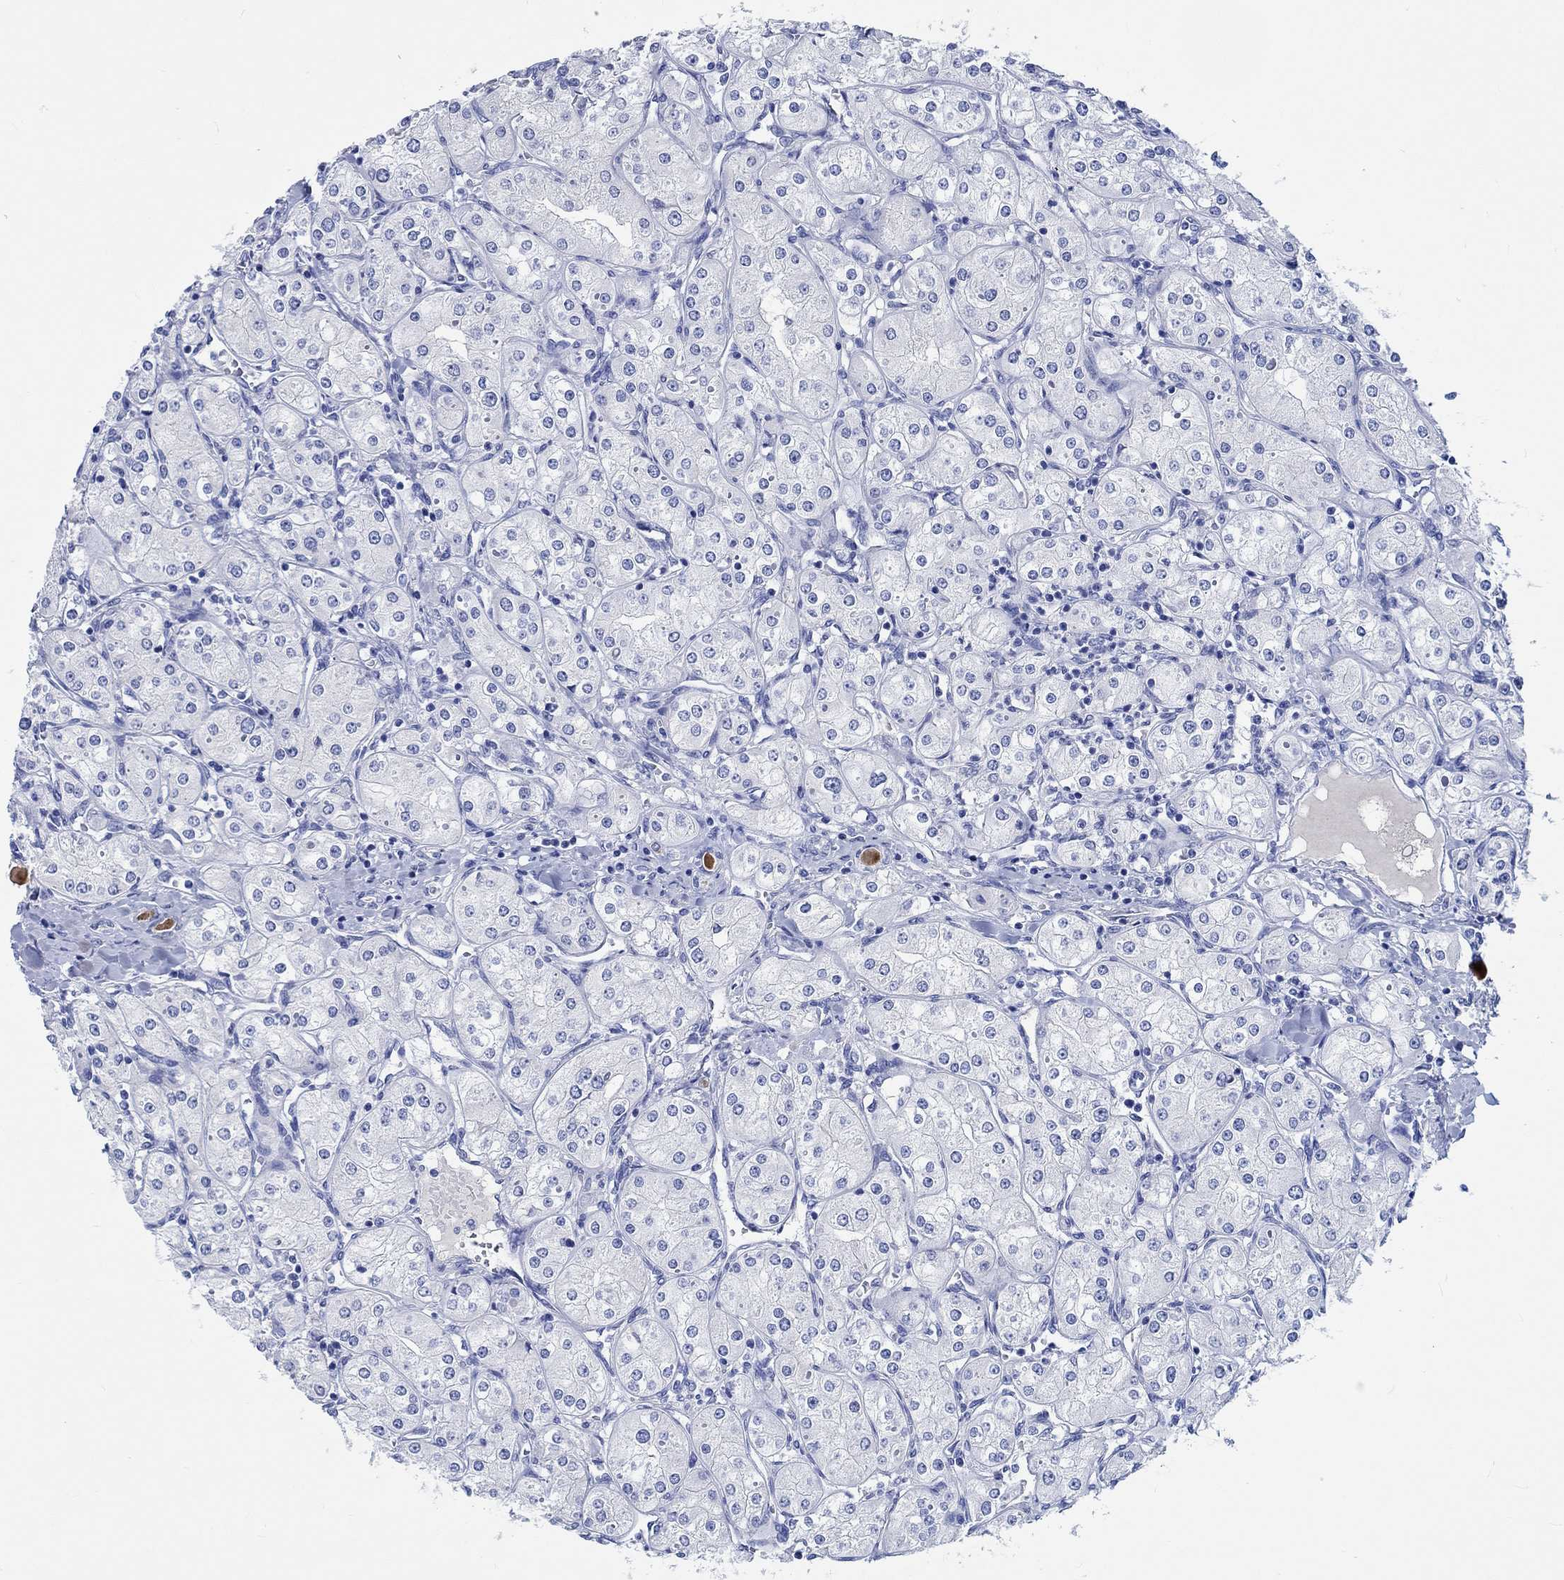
{"staining": {"intensity": "negative", "quantity": "none", "location": "none"}, "tissue": "renal cancer", "cell_type": "Tumor cells", "image_type": "cancer", "snomed": [{"axis": "morphology", "description": "Adenocarcinoma, NOS"}, {"axis": "topography", "description": "Kidney"}], "caption": "Image shows no significant protein expression in tumor cells of renal cancer (adenocarcinoma).", "gene": "SHISA4", "patient": {"sex": "male", "age": 77}}